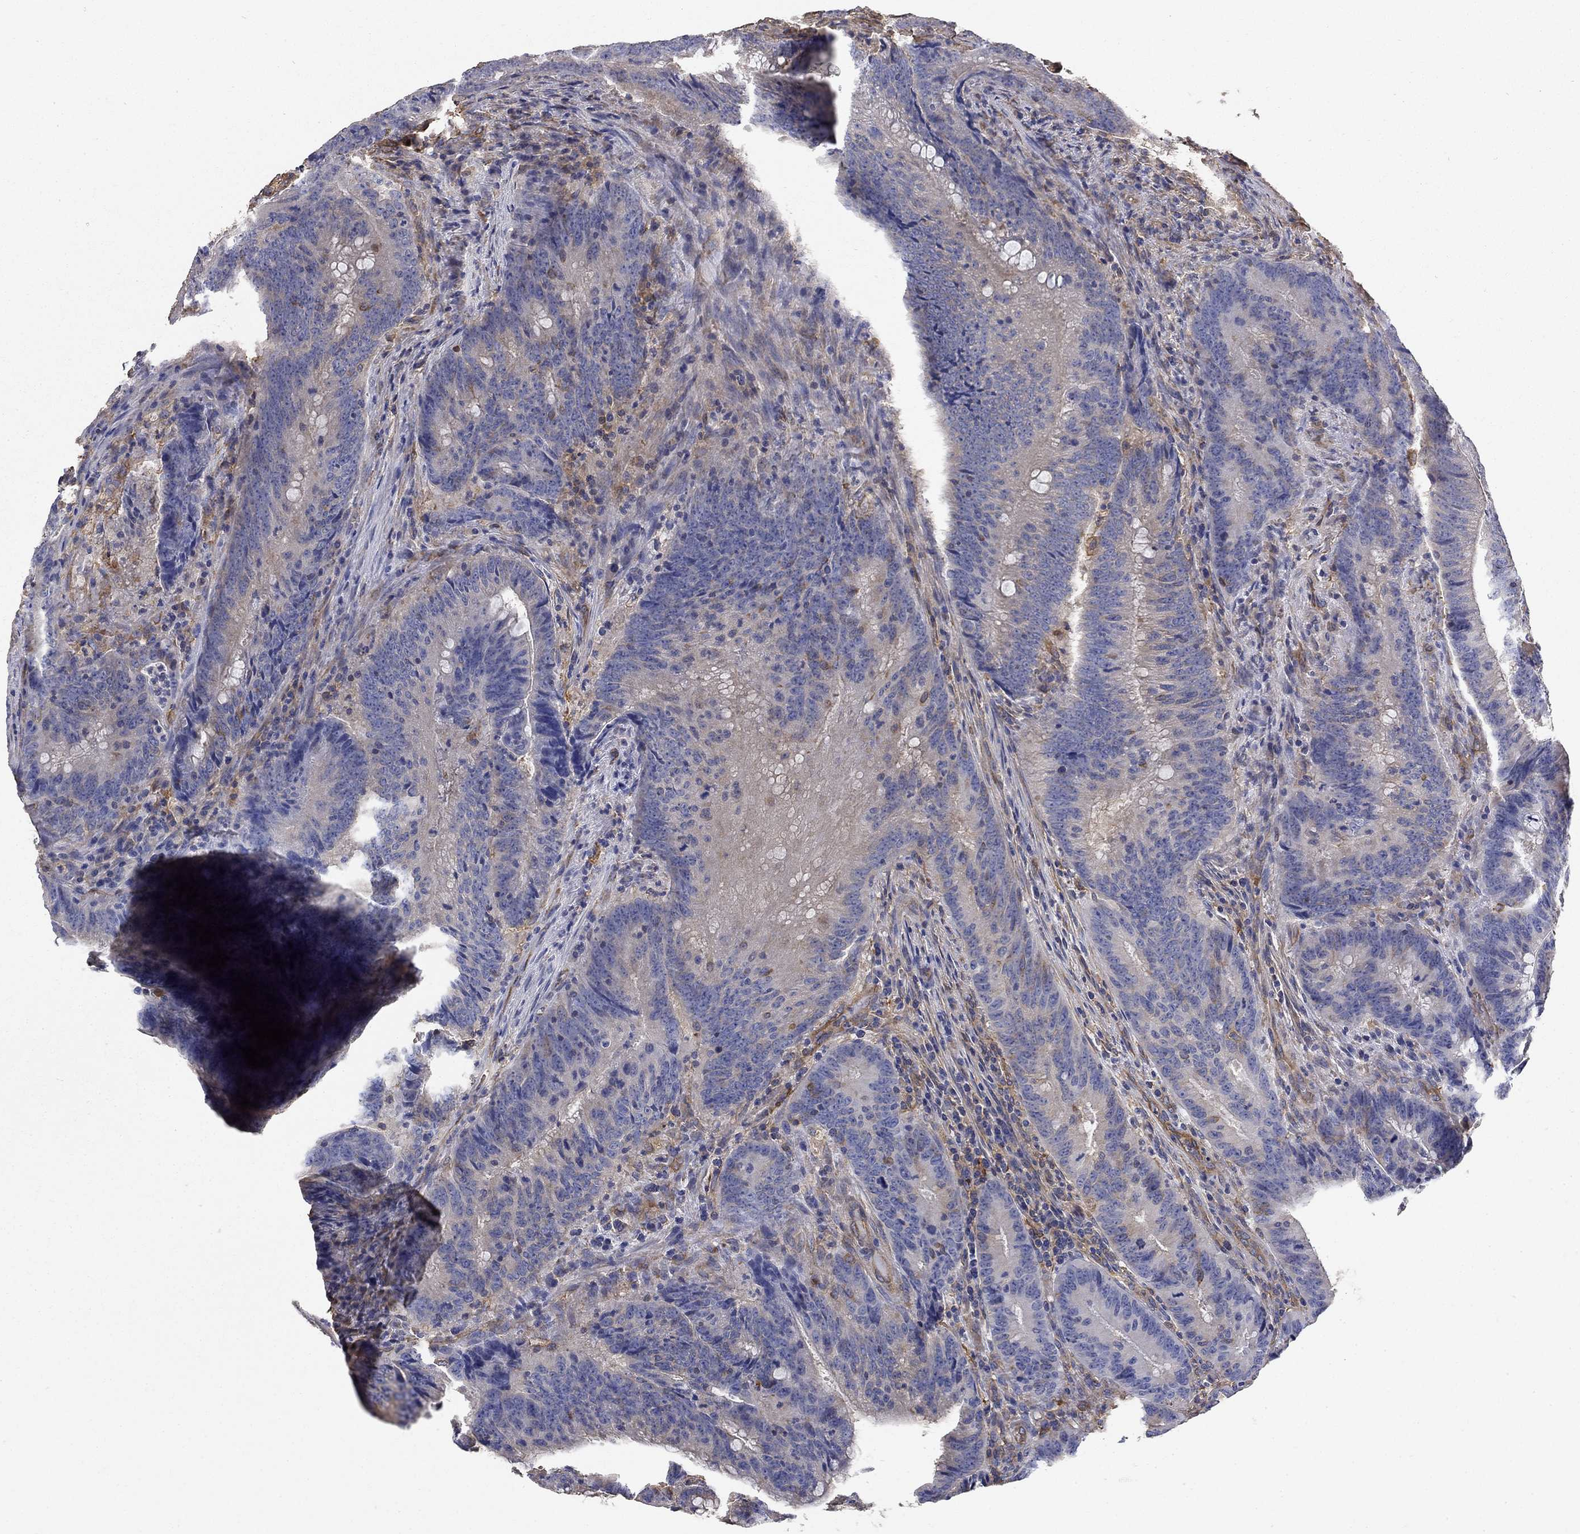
{"staining": {"intensity": "moderate", "quantity": "<25%", "location": "cytoplasmic/membranous"}, "tissue": "colorectal cancer", "cell_type": "Tumor cells", "image_type": "cancer", "snomed": [{"axis": "morphology", "description": "Adenocarcinoma, NOS"}, {"axis": "topography", "description": "Colon"}], "caption": "Colorectal cancer (adenocarcinoma) stained for a protein (brown) reveals moderate cytoplasmic/membranous positive positivity in about <25% of tumor cells.", "gene": "DPYSL2", "patient": {"sex": "female", "age": 87}}